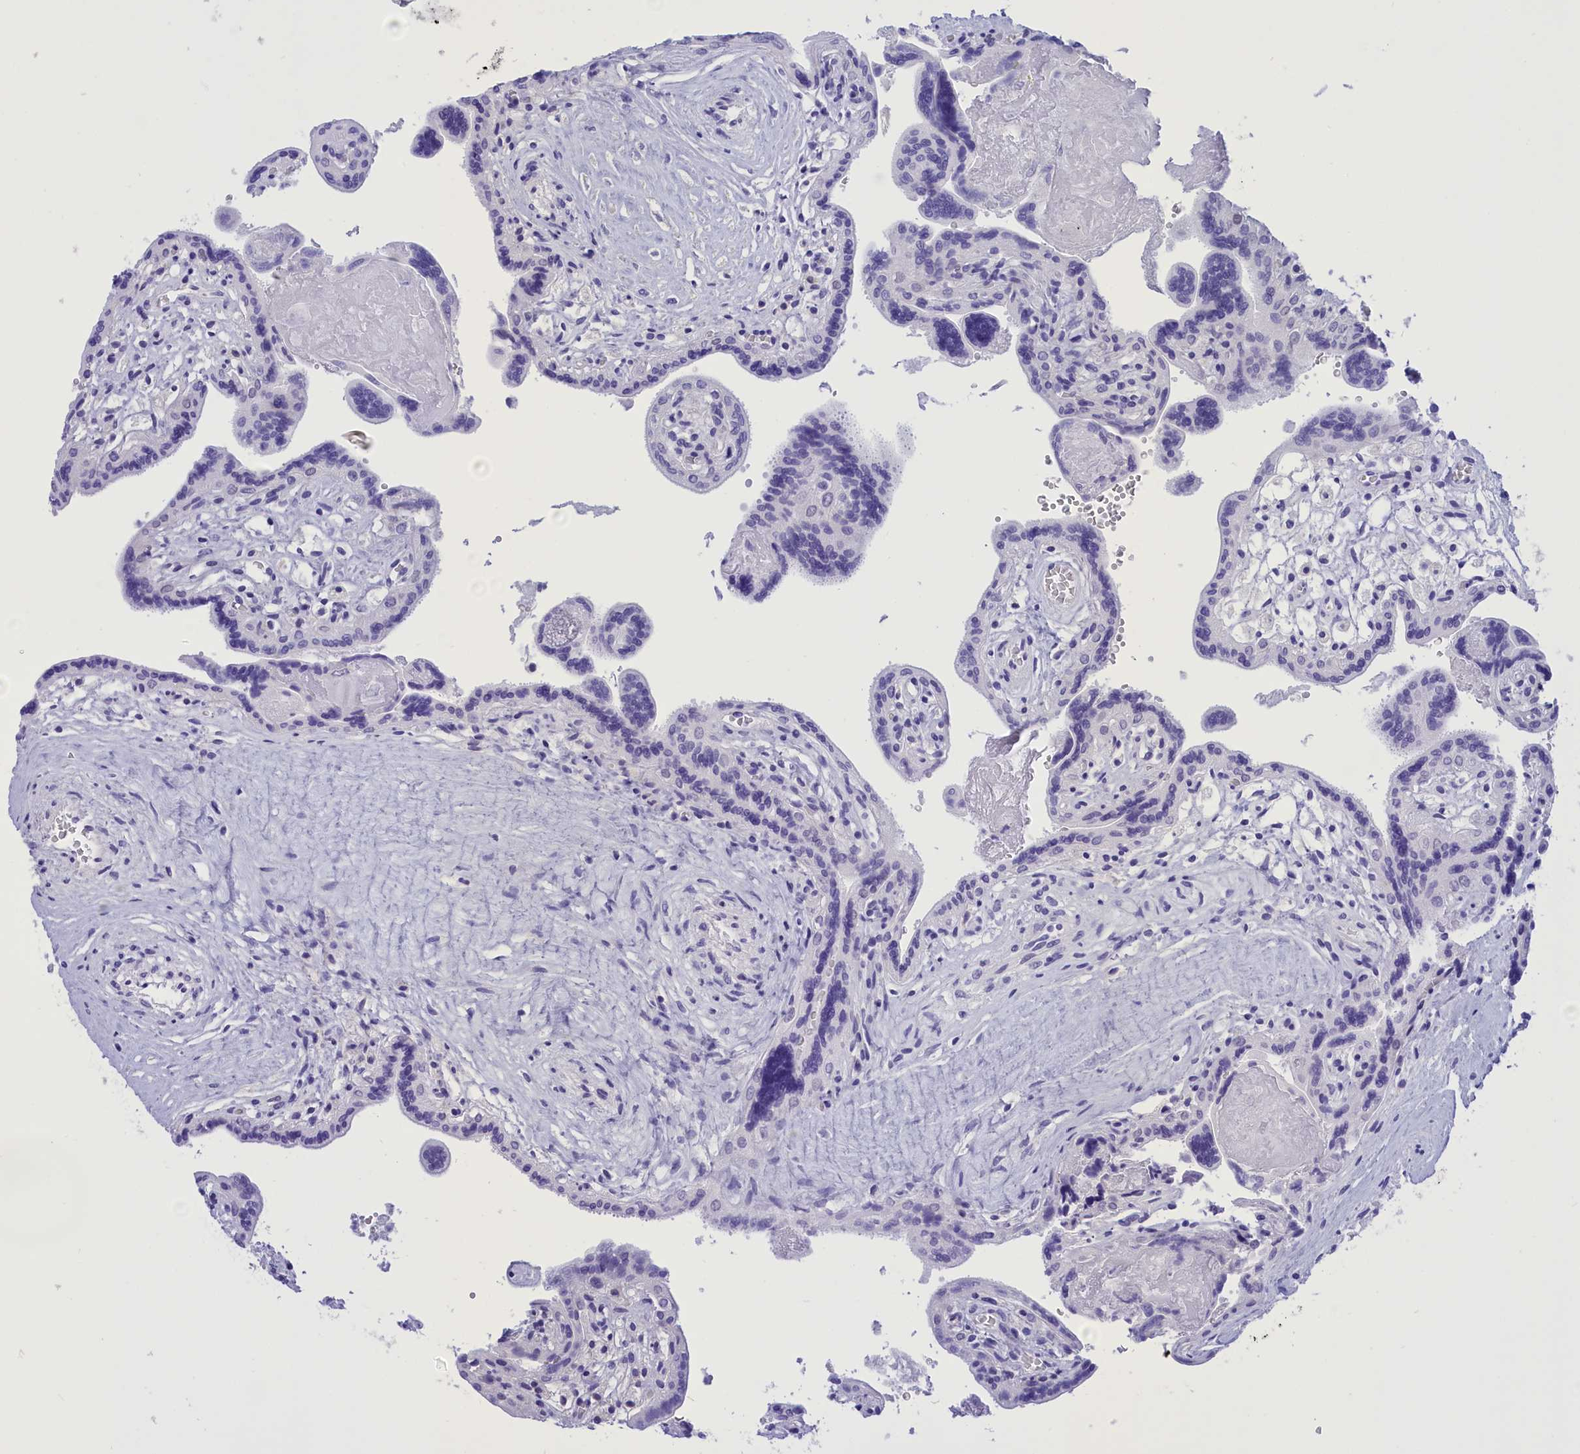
{"staining": {"intensity": "negative", "quantity": "none", "location": "none"}, "tissue": "placenta", "cell_type": "Decidual cells", "image_type": "normal", "snomed": [{"axis": "morphology", "description": "Normal tissue, NOS"}, {"axis": "topography", "description": "Placenta"}], "caption": "Immunohistochemistry (IHC) of normal human placenta displays no expression in decidual cells.", "gene": "DCAF16", "patient": {"sex": "female", "age": 37}}